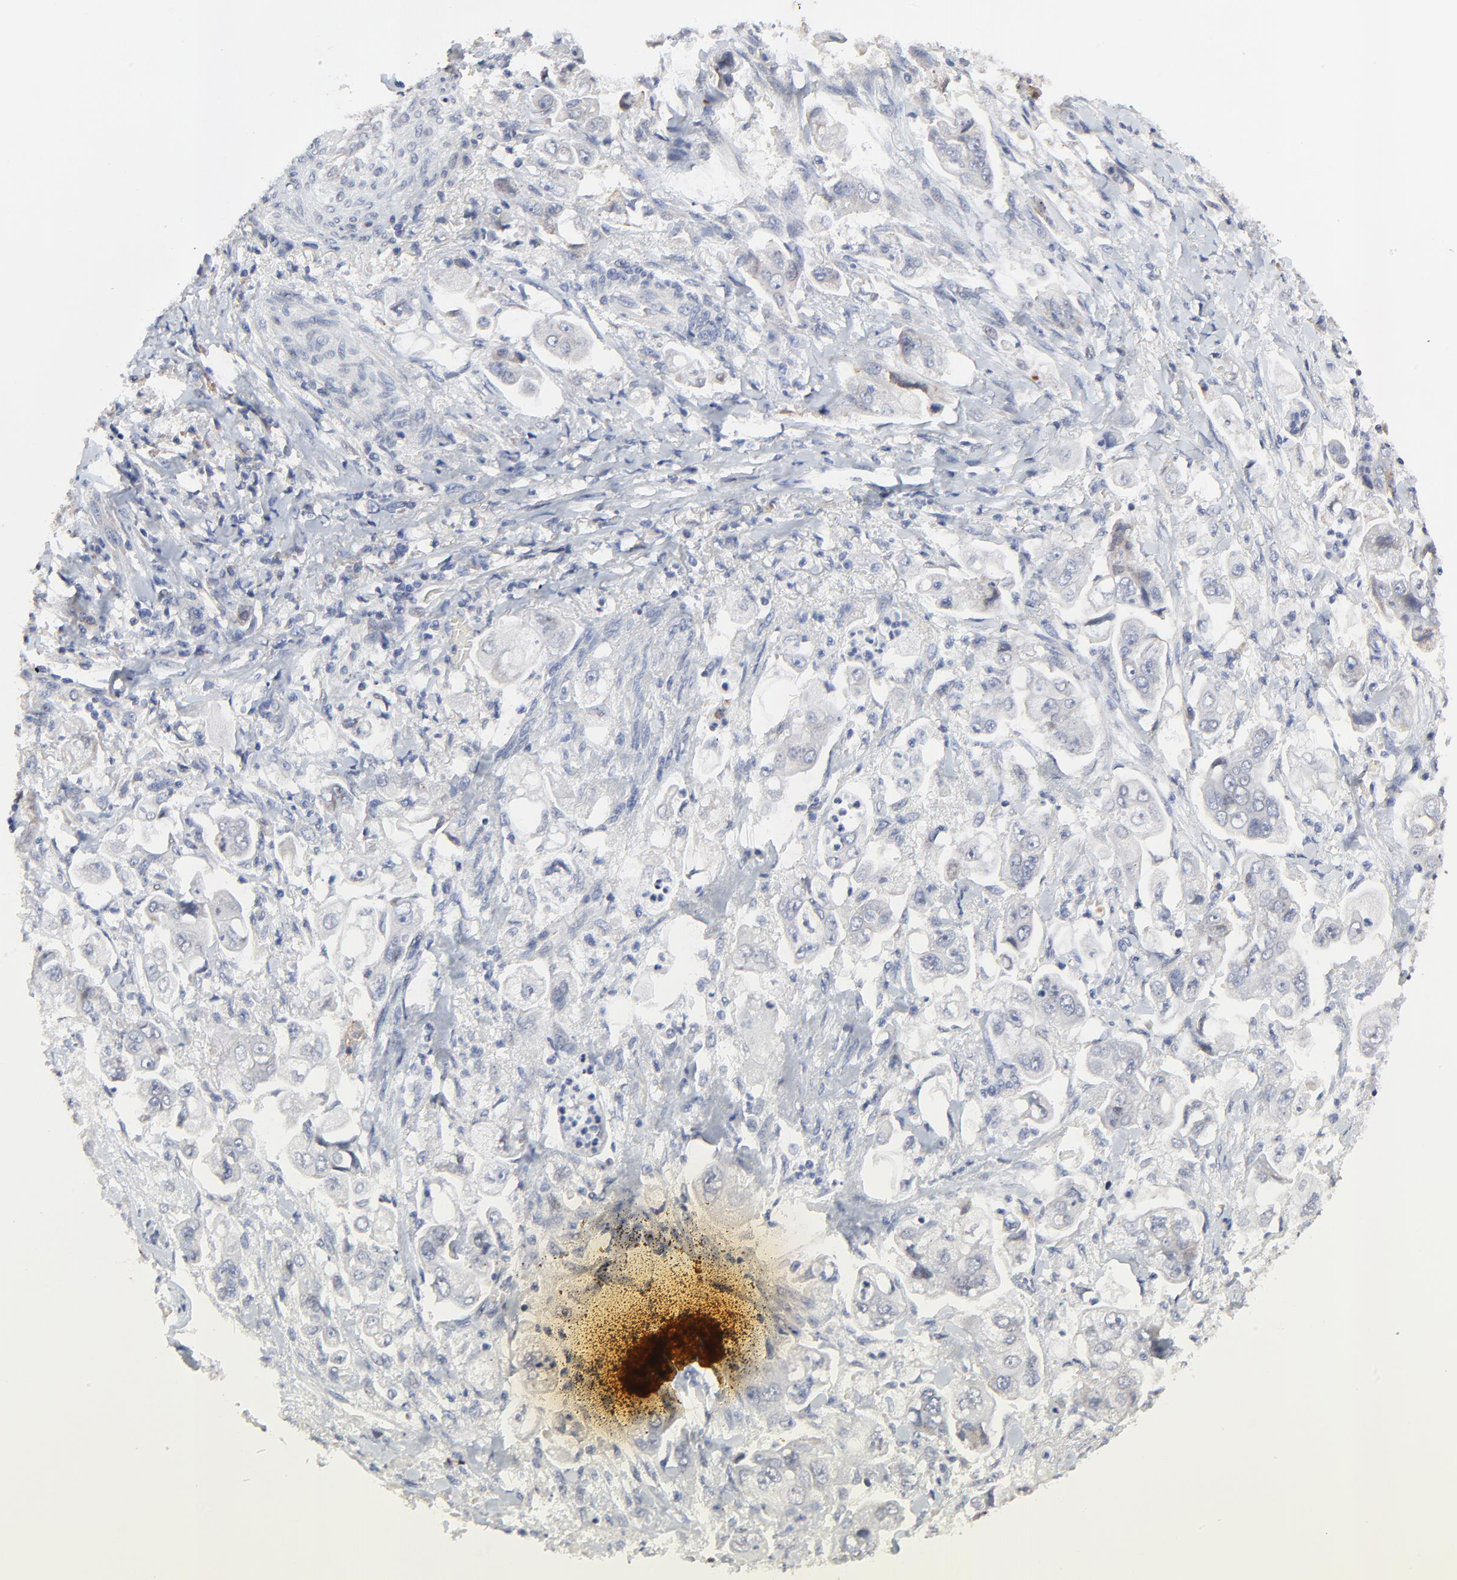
{"staining": {"intensity": "weak", "quantity": "<25%", "location": "cytoplasmic/membranous"}, "tissue": "stomach cancer", "cell_type": "Tumor cells", "image_type": "cancer", "snomed": [{"axis": "morphology", "description": "Adenocarcinoma, NOS"}, {"axis": "topography", "description": "Stomach"}], "caption": "Protein analysis of stomach adenocarcinoma reveals no significant expression in tumor cells. (DAB IHC with hematoxylin counter stain).", "gene": "NLGN3", "patient": {"sex": "male", "age": 62}}